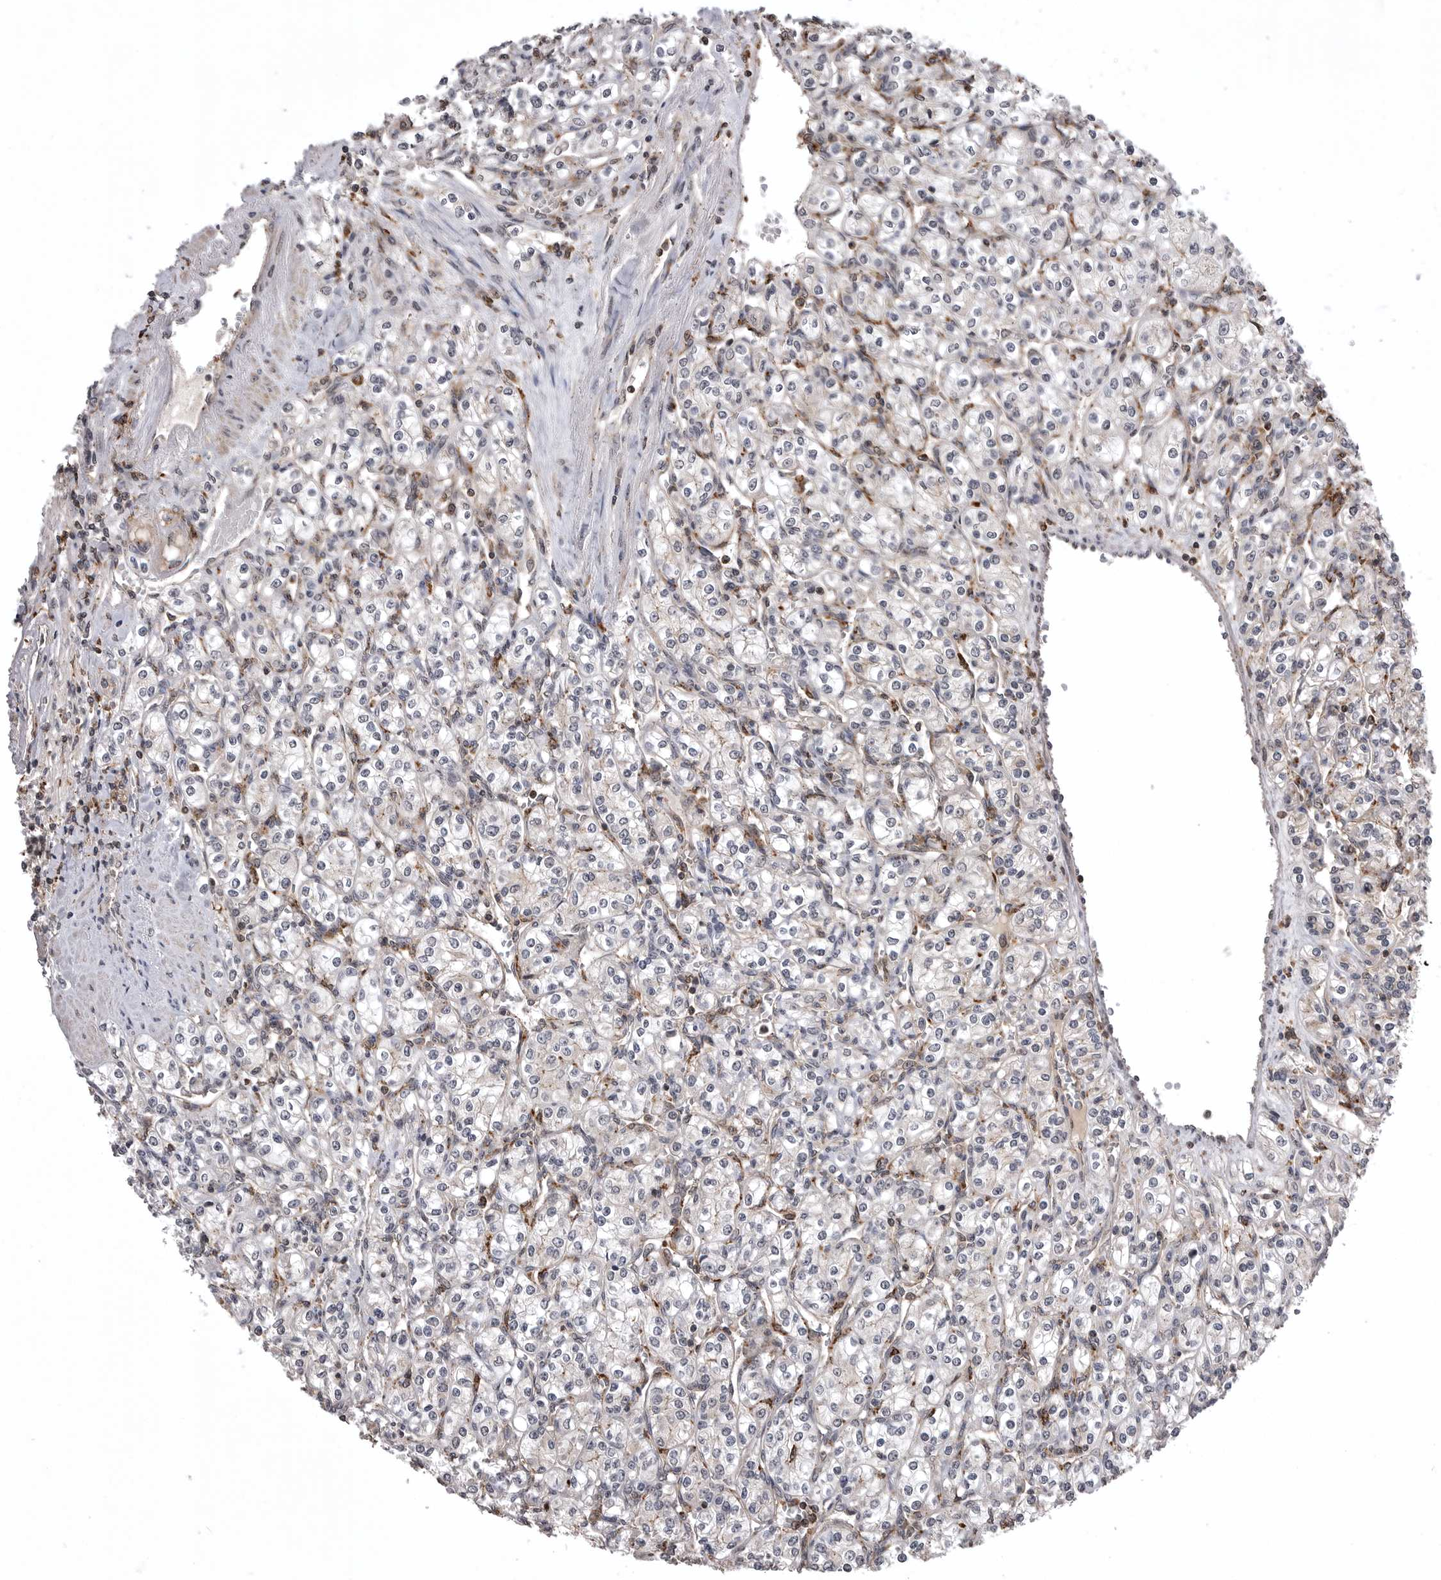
{"staining": {"intensity": "negative", "quantity": "none", "location": "none"}, "tissue": "renal cancer", "cell_type": "Tumor cells", "image_type": "cancer", "snomed": [{"axis": "morphology", "description": "Adenocarcinoma, NOS"}, {"axis": "topography", "description": "Kidney"}], "caption": "There is no significant positivity in tumor cells of renal adenocarcinoma.", "gene": "AOAH", "patient": {"sex": "male", "age": 77}}